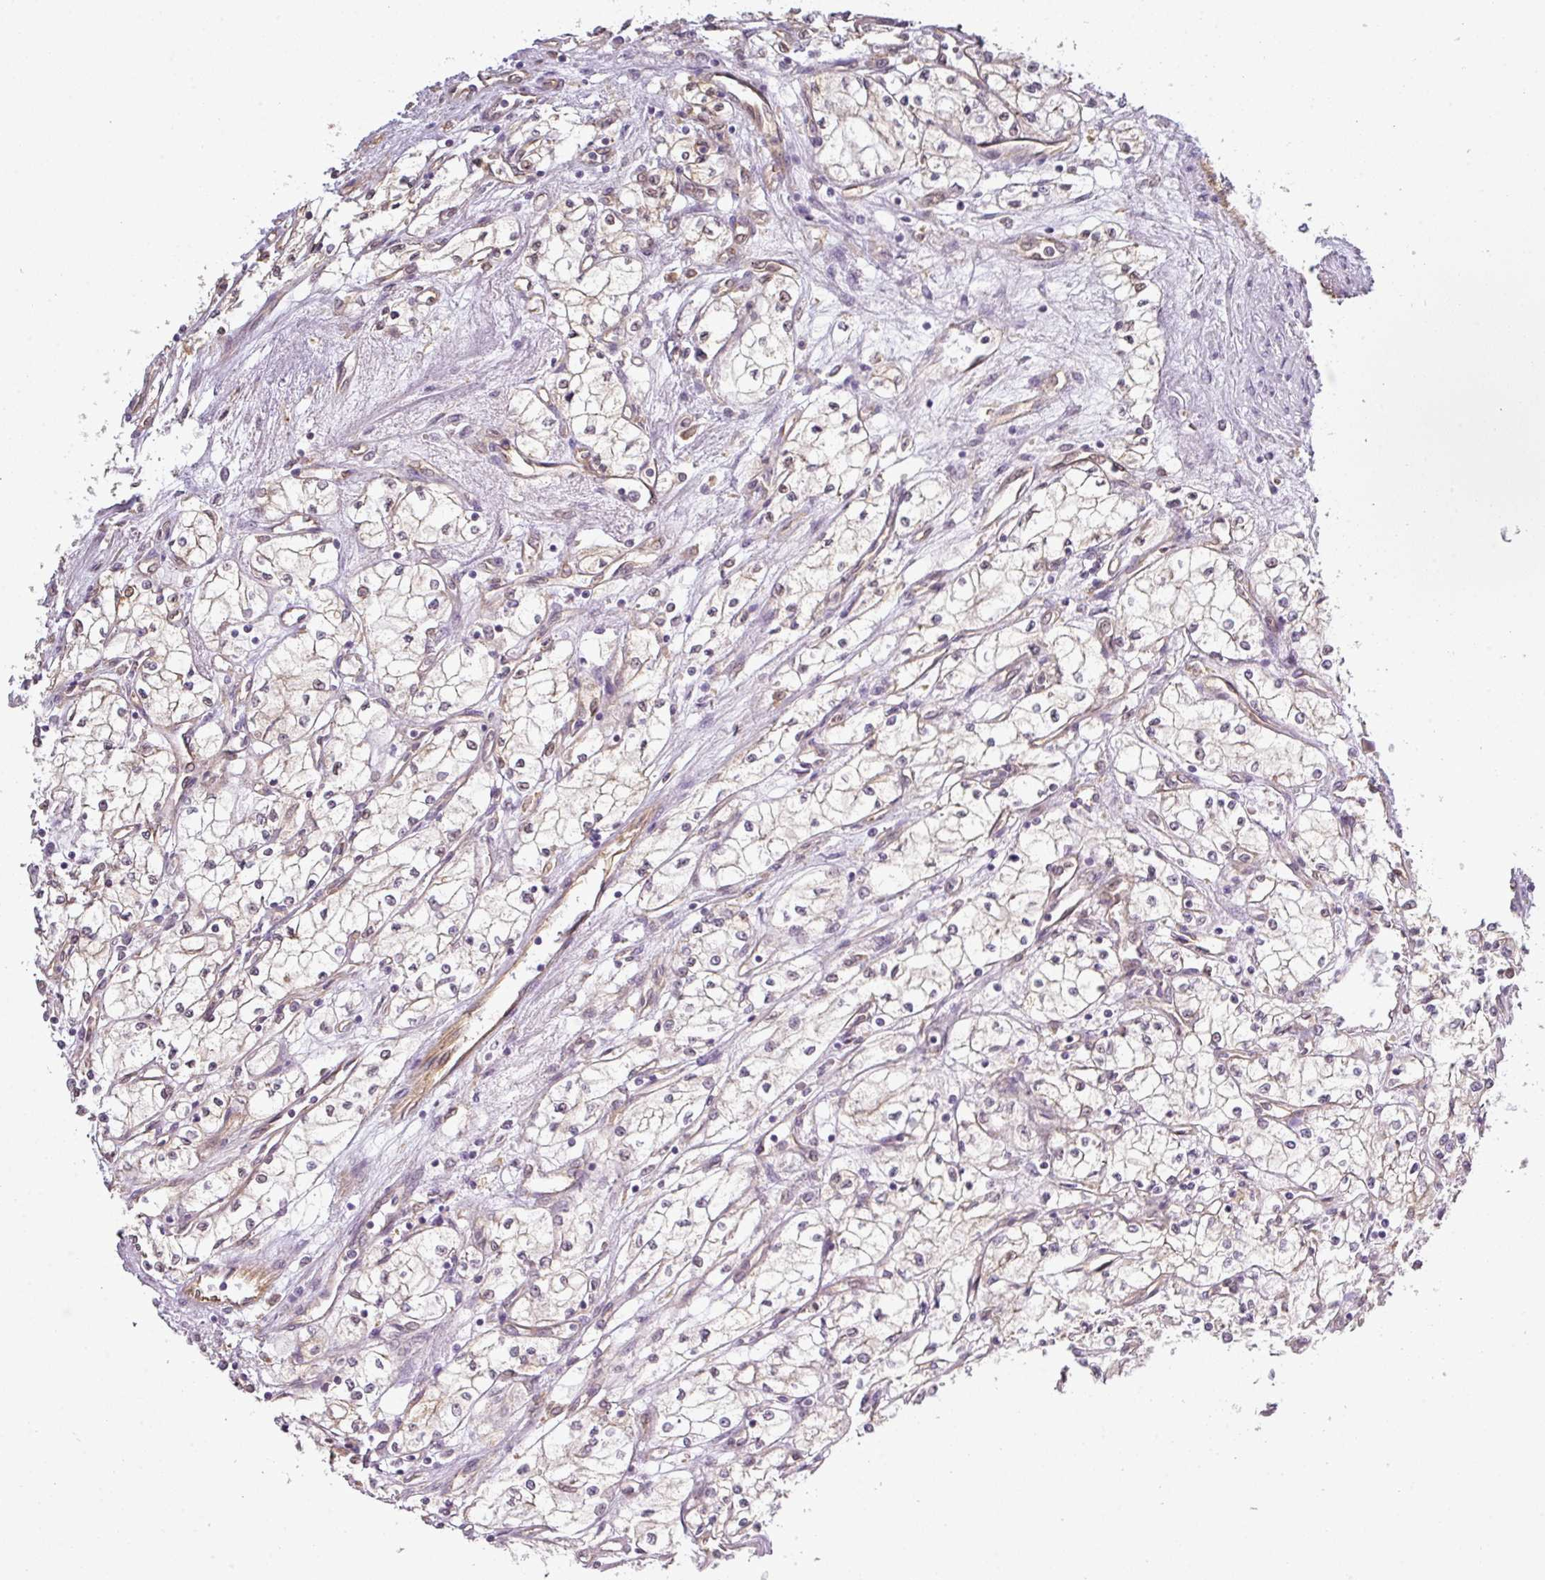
{"staining": {"intensity": "negative", "quantity": "none", "location": "none"}, "tissue": "renal cancer", "cell_type": "Tumor cells", "image_type": "cancer", "snomed": [{"axis": "morphology", "description": "Adenocarcinoma, NOS"}, {"axis": "topography", "description": "Kidney"}], "caption": "Human renal cancer (adenocarcinoma) stained for a protein using IHC reveals no expression in tumor cells.", "gene": "ANKRD18A", "patient": {"sex": "male", "age": 59}}